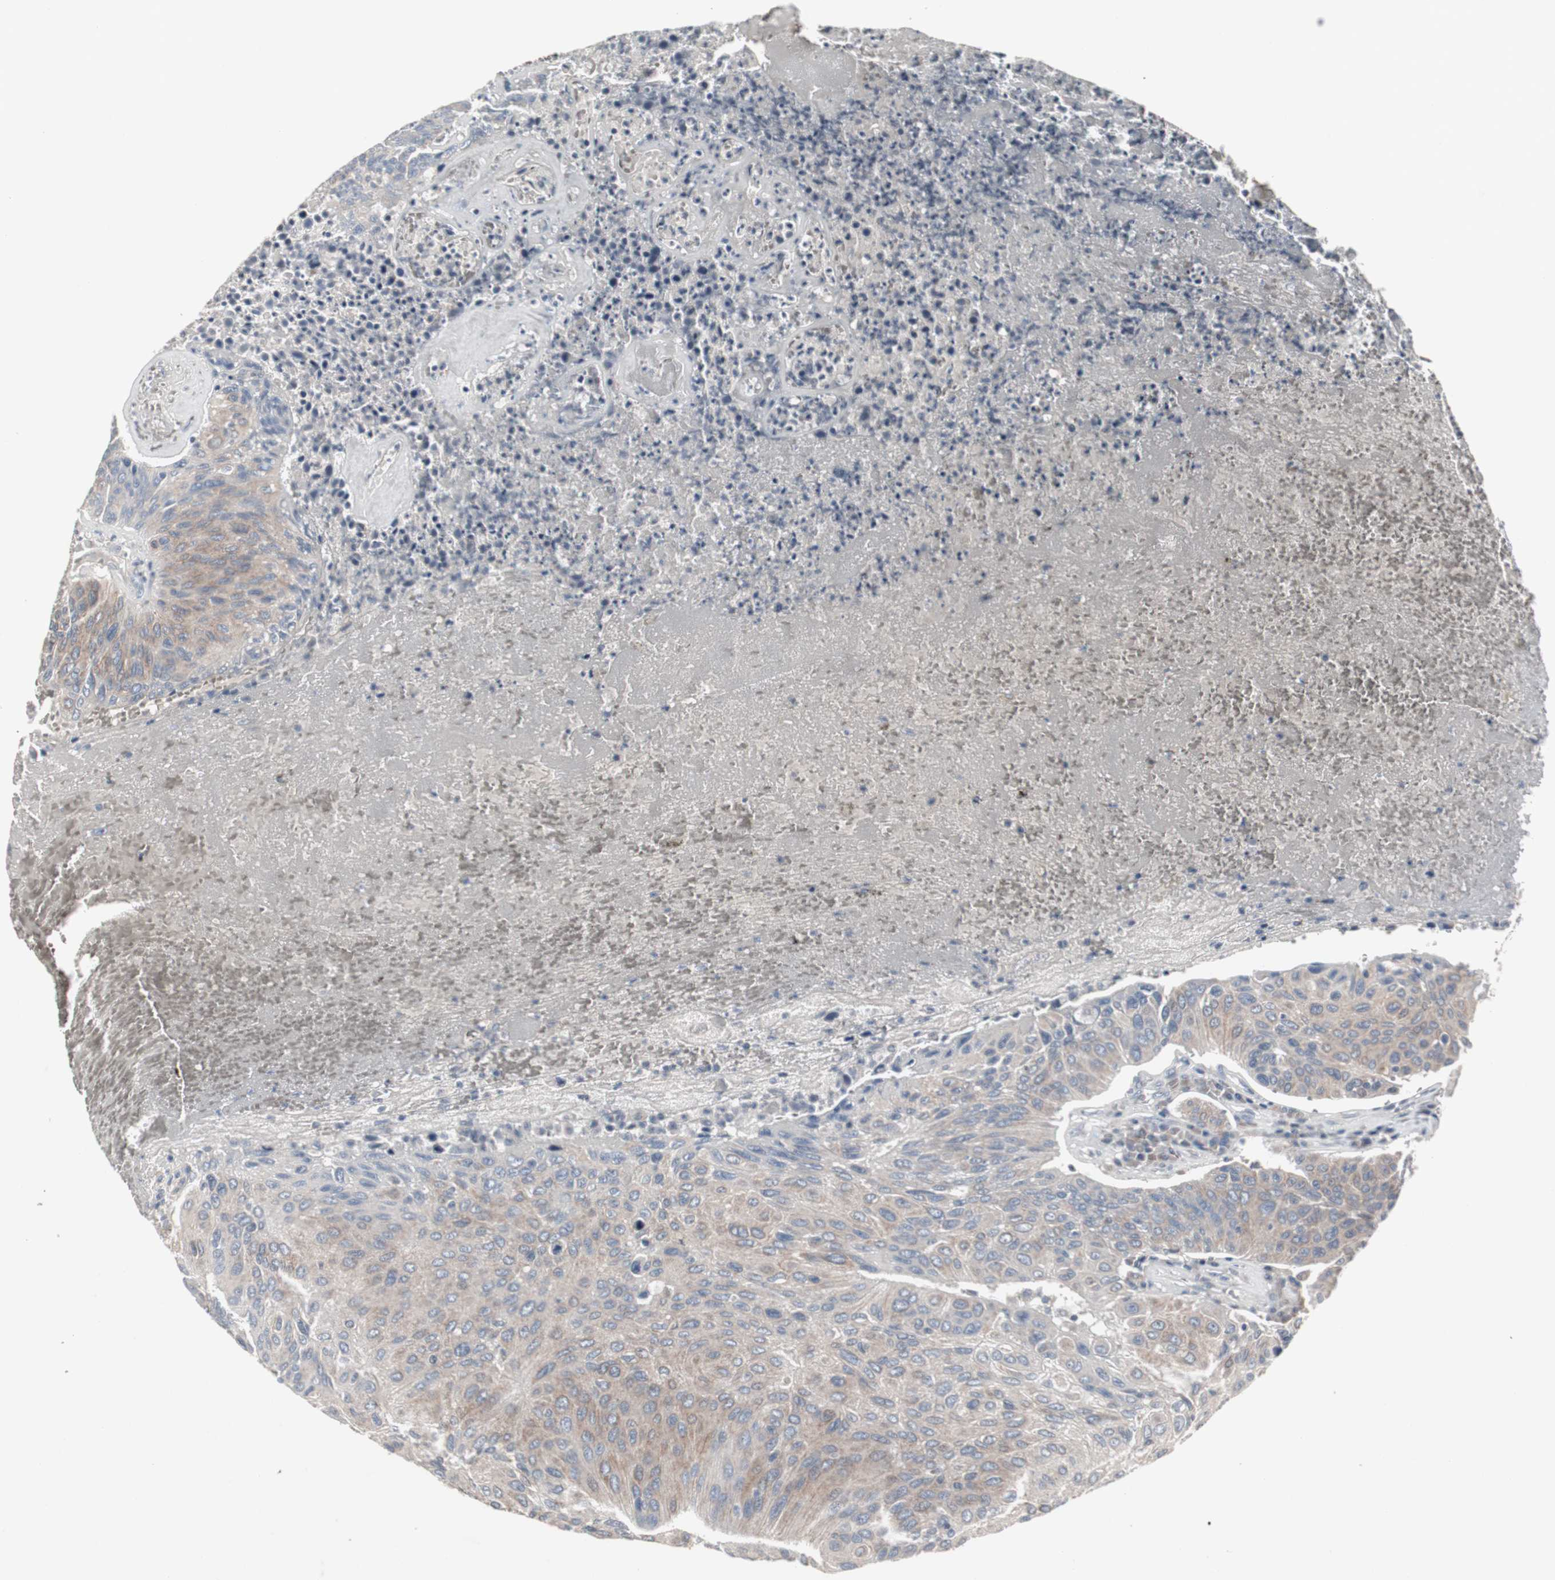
{"staining": {"intensity": "moderate", "quantity": "25%-75%", "location": "cytoplasmic/membranous"}, "tissue": "urothelial cancer", "cell_type": "Tumor cells", "image_type": "cancer", "snomed": [{"axis": "morphology", "description": "Urothelial carcinoma, High grade"}, {"axis": "topography", "description": "Urinary bladder"}], "caption": "Immunohistochemical staining of human urothelial carcinoma (high-grade) displays medium levels of moderate cytoplasmic/membranous staining in about 25%-75% of tumor cells.", "gene": "ACAA1", "patient": {"sex": "male", "age": 66}}